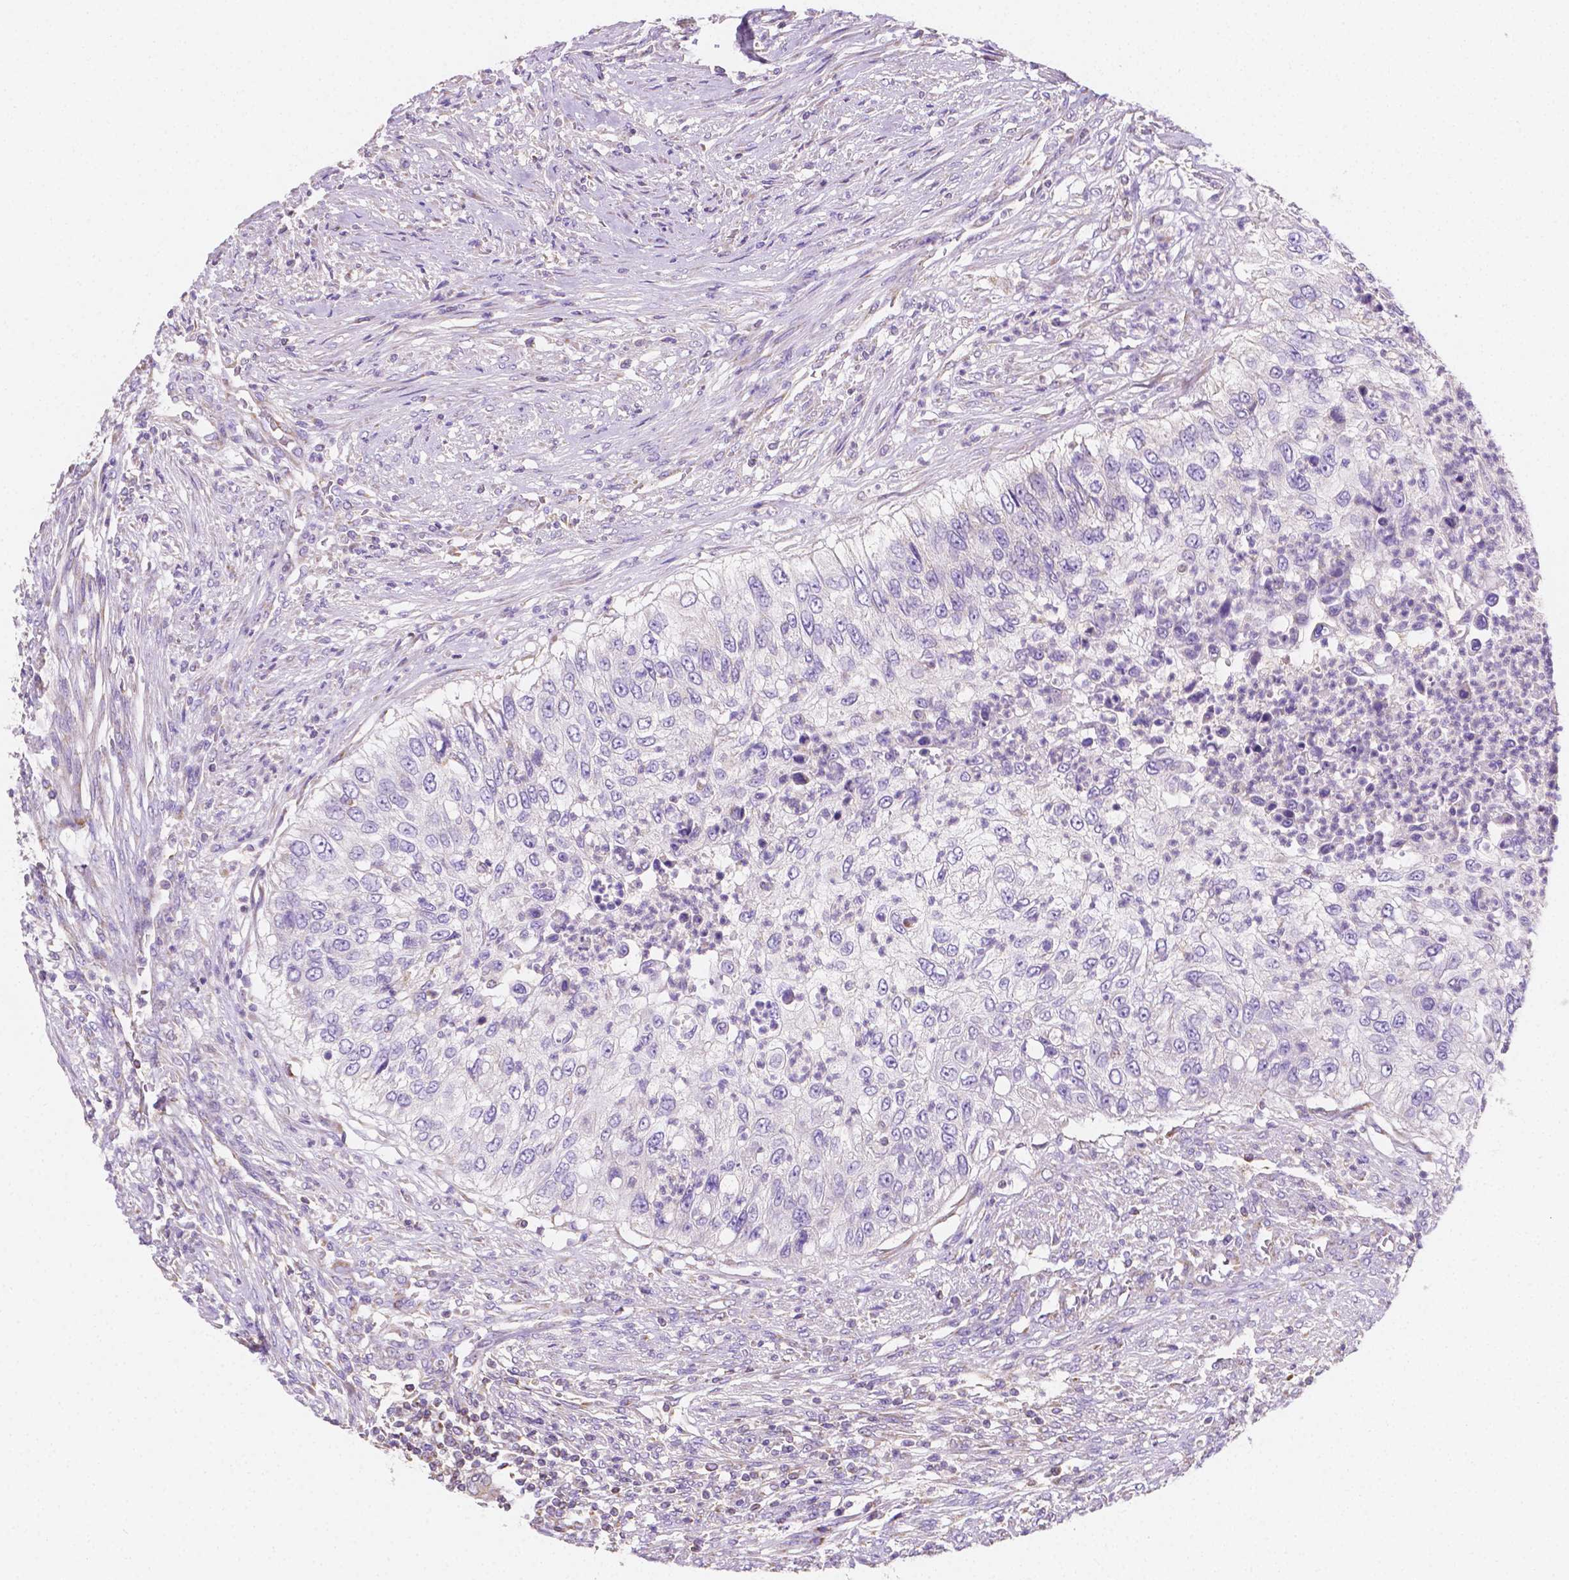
{"staining": {"intensity": "negative", "quantity": "none", "location": "none"}, "tissue": "urothelial cancer", "cell_type": "Tumor cells", "image_type": "cancer", "snomed": [{"axis": "morphology", "description": "Urothelial carcinoma, High grade"}, {"axis": "topography", "description": "Urinary bladder"}], "caption": "Immunohistochemistry of human urothelial carcinoma (high-grade) exhibits no staining in tumor cells. (DAB IHC, high magnification).", "gene": "SGTB", "patient": {"sex": "female", "age": 60}}